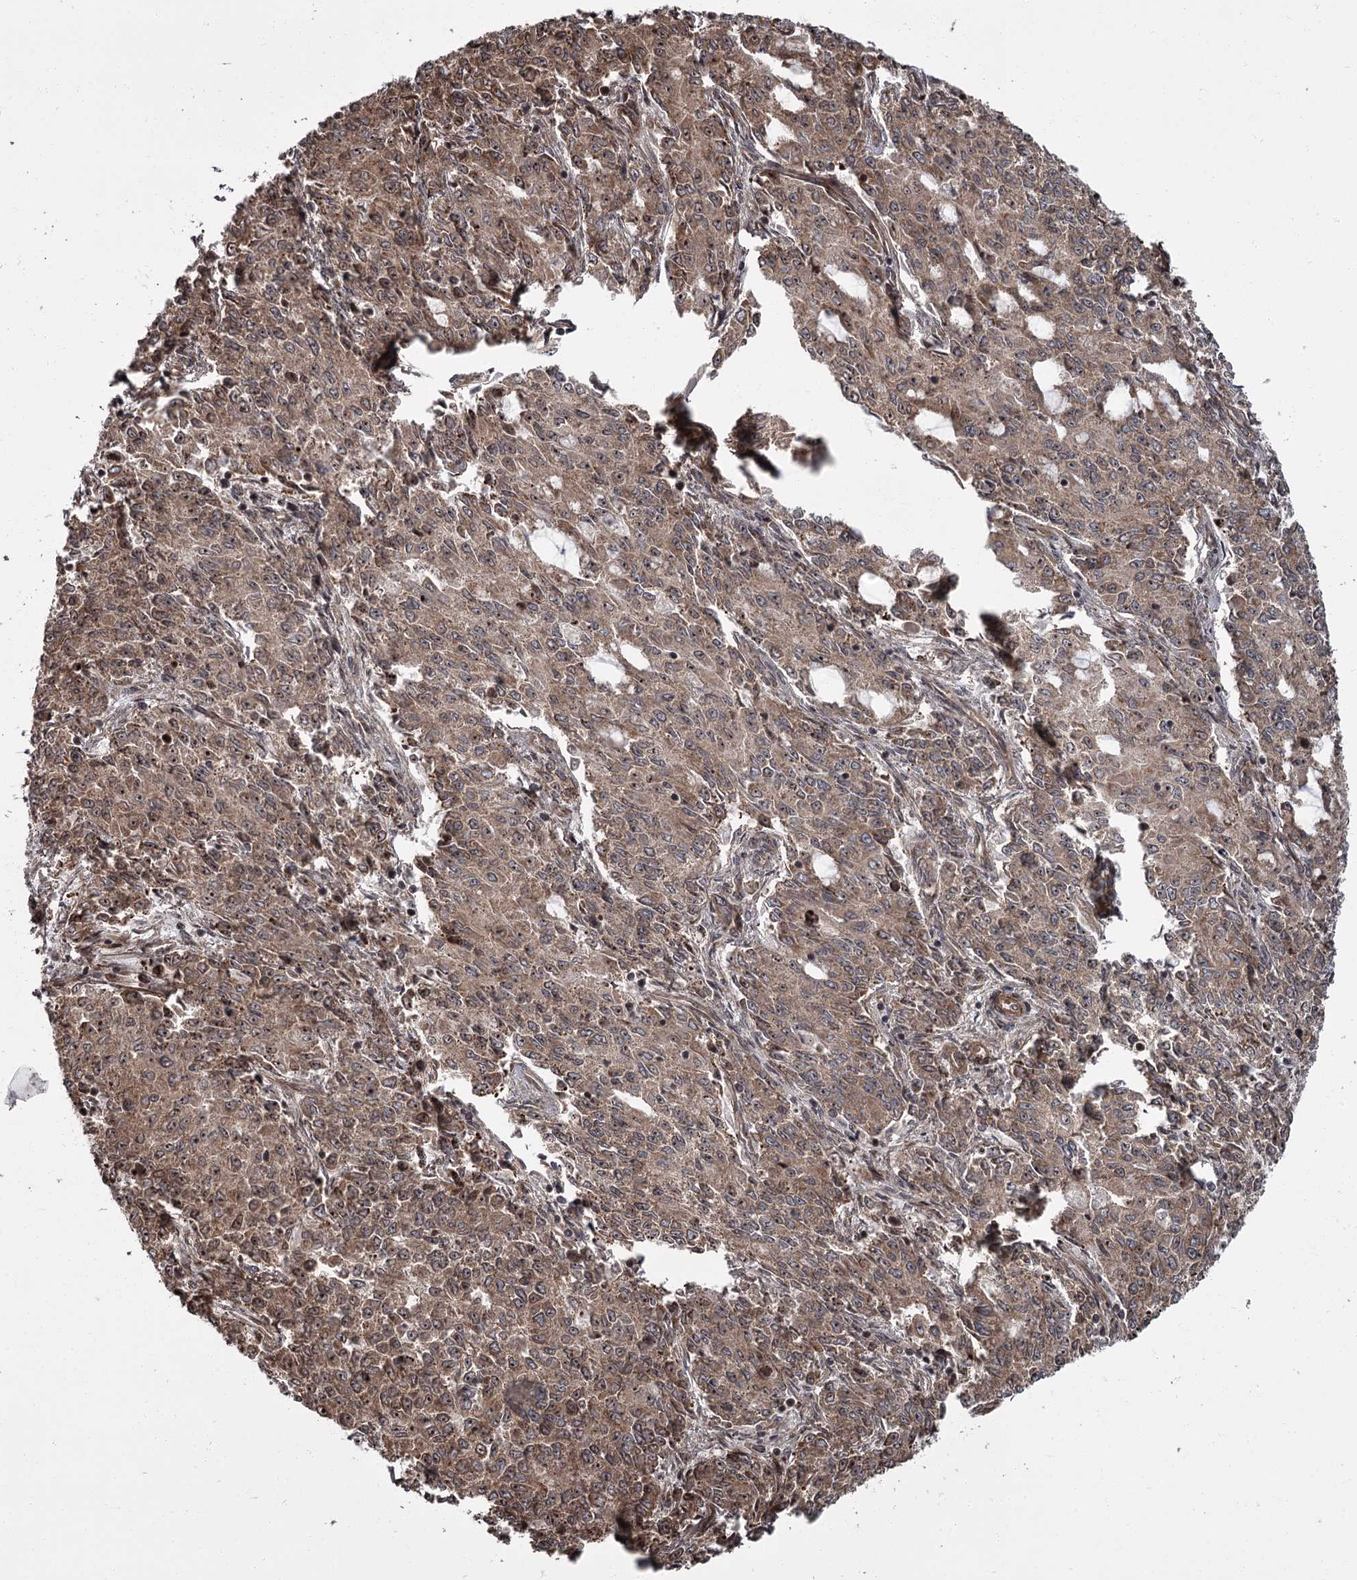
{"staining": {"intensity": "moderate", "quantity": ">75%", "location": "cytoplasmic/membranous"}, "tissue": "endometrial cancer", "cell_type": "Tumor cells", "image_type": "cancer", "snomed": [{"axis": "morphology", "description": "Adenocarcinoma, NOS"}, {"axis": "topography", "description": "Endometrium"}], "caption": "Immunohistochemical staining of adenocarcinoma (endometrial) exhibits moderate cytoplasmic/membranous protein staining in approximately >75% of tumor cells.", "gene": "THAP9", "patient": {"sex": "female", "age": 50}}